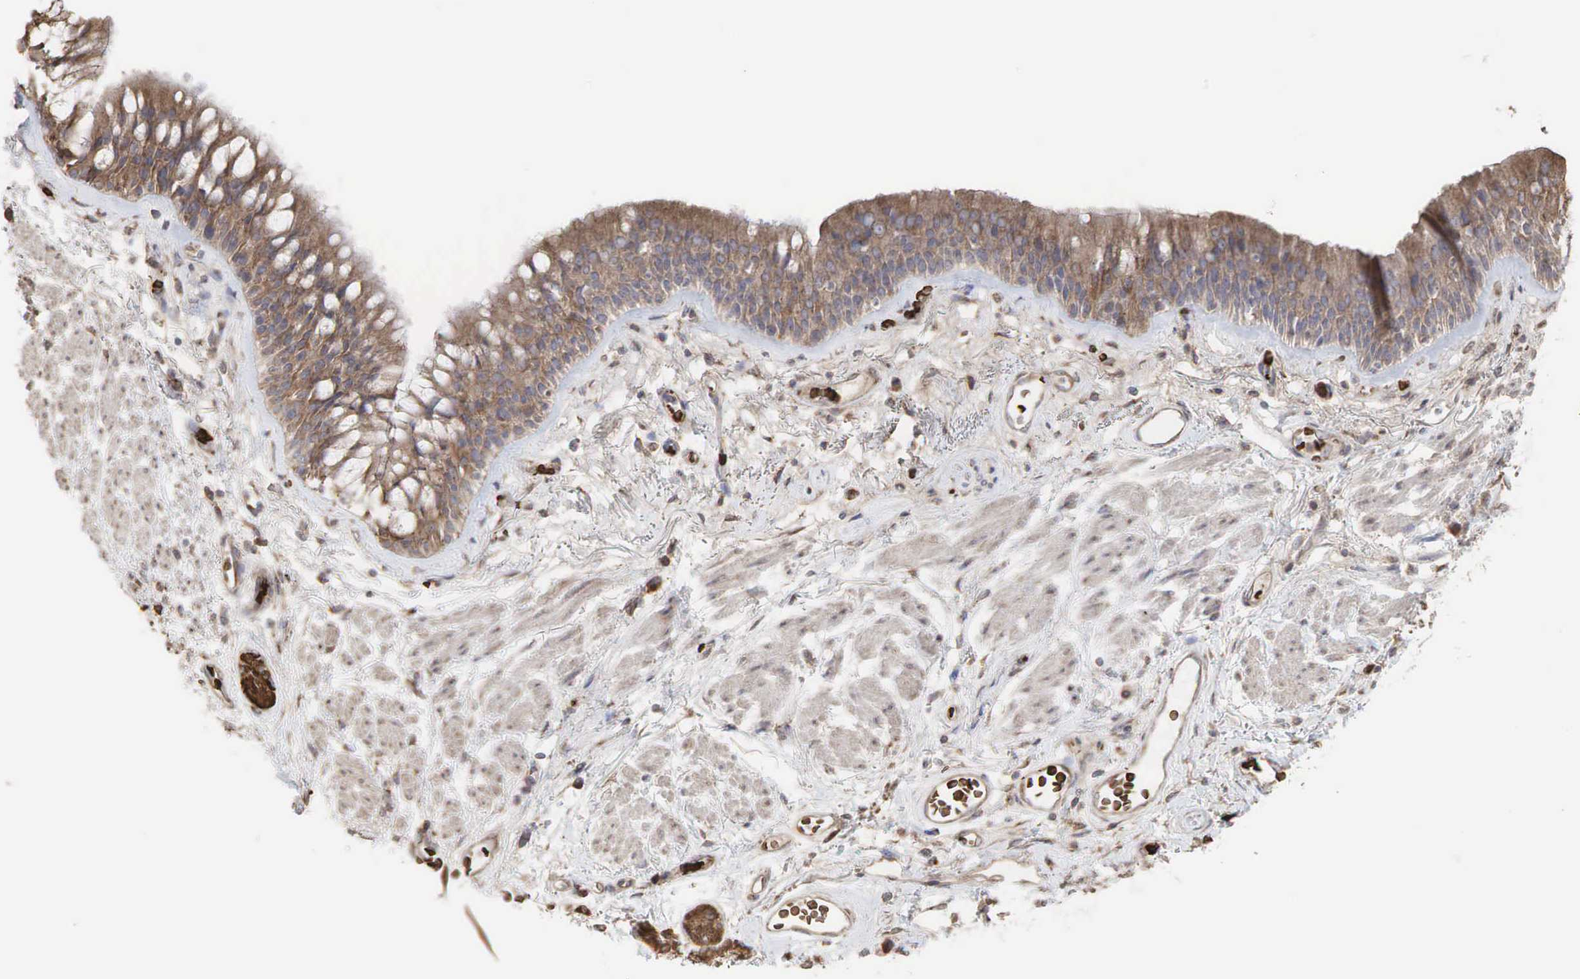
{"staining": {"intensity": "moderate", "quantity": ">75%", "location": "cytoplasmic/membranous"}, "tissue": "bronchus", "cell_type": "Respiratory epithelial cells", "image_type": "normal", "snomed": [{"axis": "morphology", "description": "Normal tissue, NOS"}, {"axis": "topography", "description": "Bronchus"}, {"axis": "topography", "description": "Lung"}], "caption": "Bronchus stained with immunohistochemistry (IHC) shows moderate cytoplasmic/membranous staining in about >75% of respiratory epithelial cells.", "gene": "PABPC5", "patient": {"sex": "female", "age": 57}}